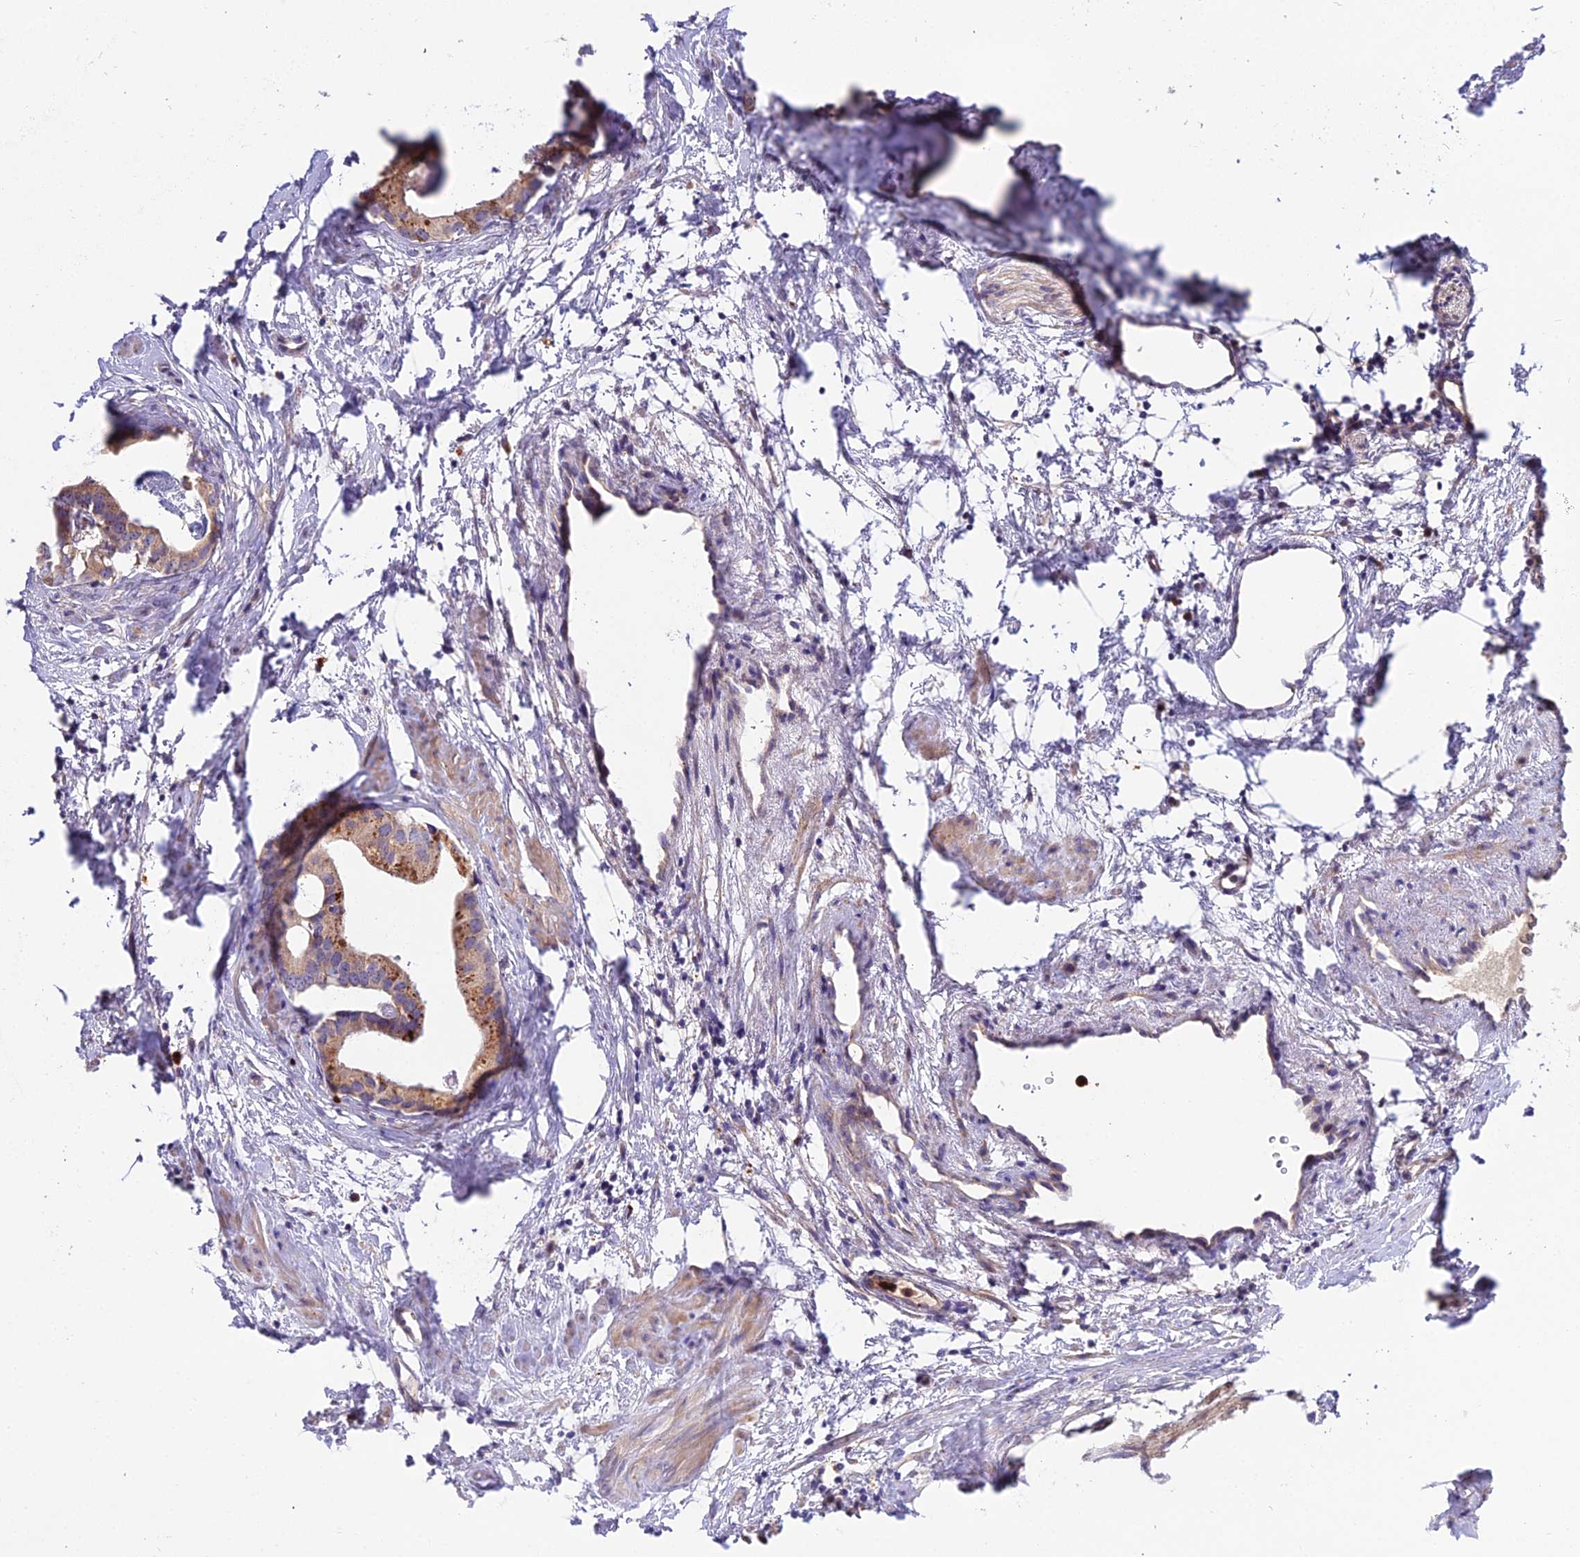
{"staining": {"intensity": "moderate", "quantity": ">75%", "location": "cytoplasmic/membranous"}, "tissue": "prostate cancer", "cell_type": "Tumor cells", "image_type": "cancer", "snomed": [{"axis": "morphology", "description": "Adenocarcinoma, Low grade"}, {"axis": "topography", "description": "Prostate"}], "caption": "Protein staining exhibits moderate cytoplasmic/membranous staining in approximately >75% of tumor cells in prostate adenocarcinoma (low-grade).", "gene": "EID2", "patient": {"sex": "male", "age": 63}}